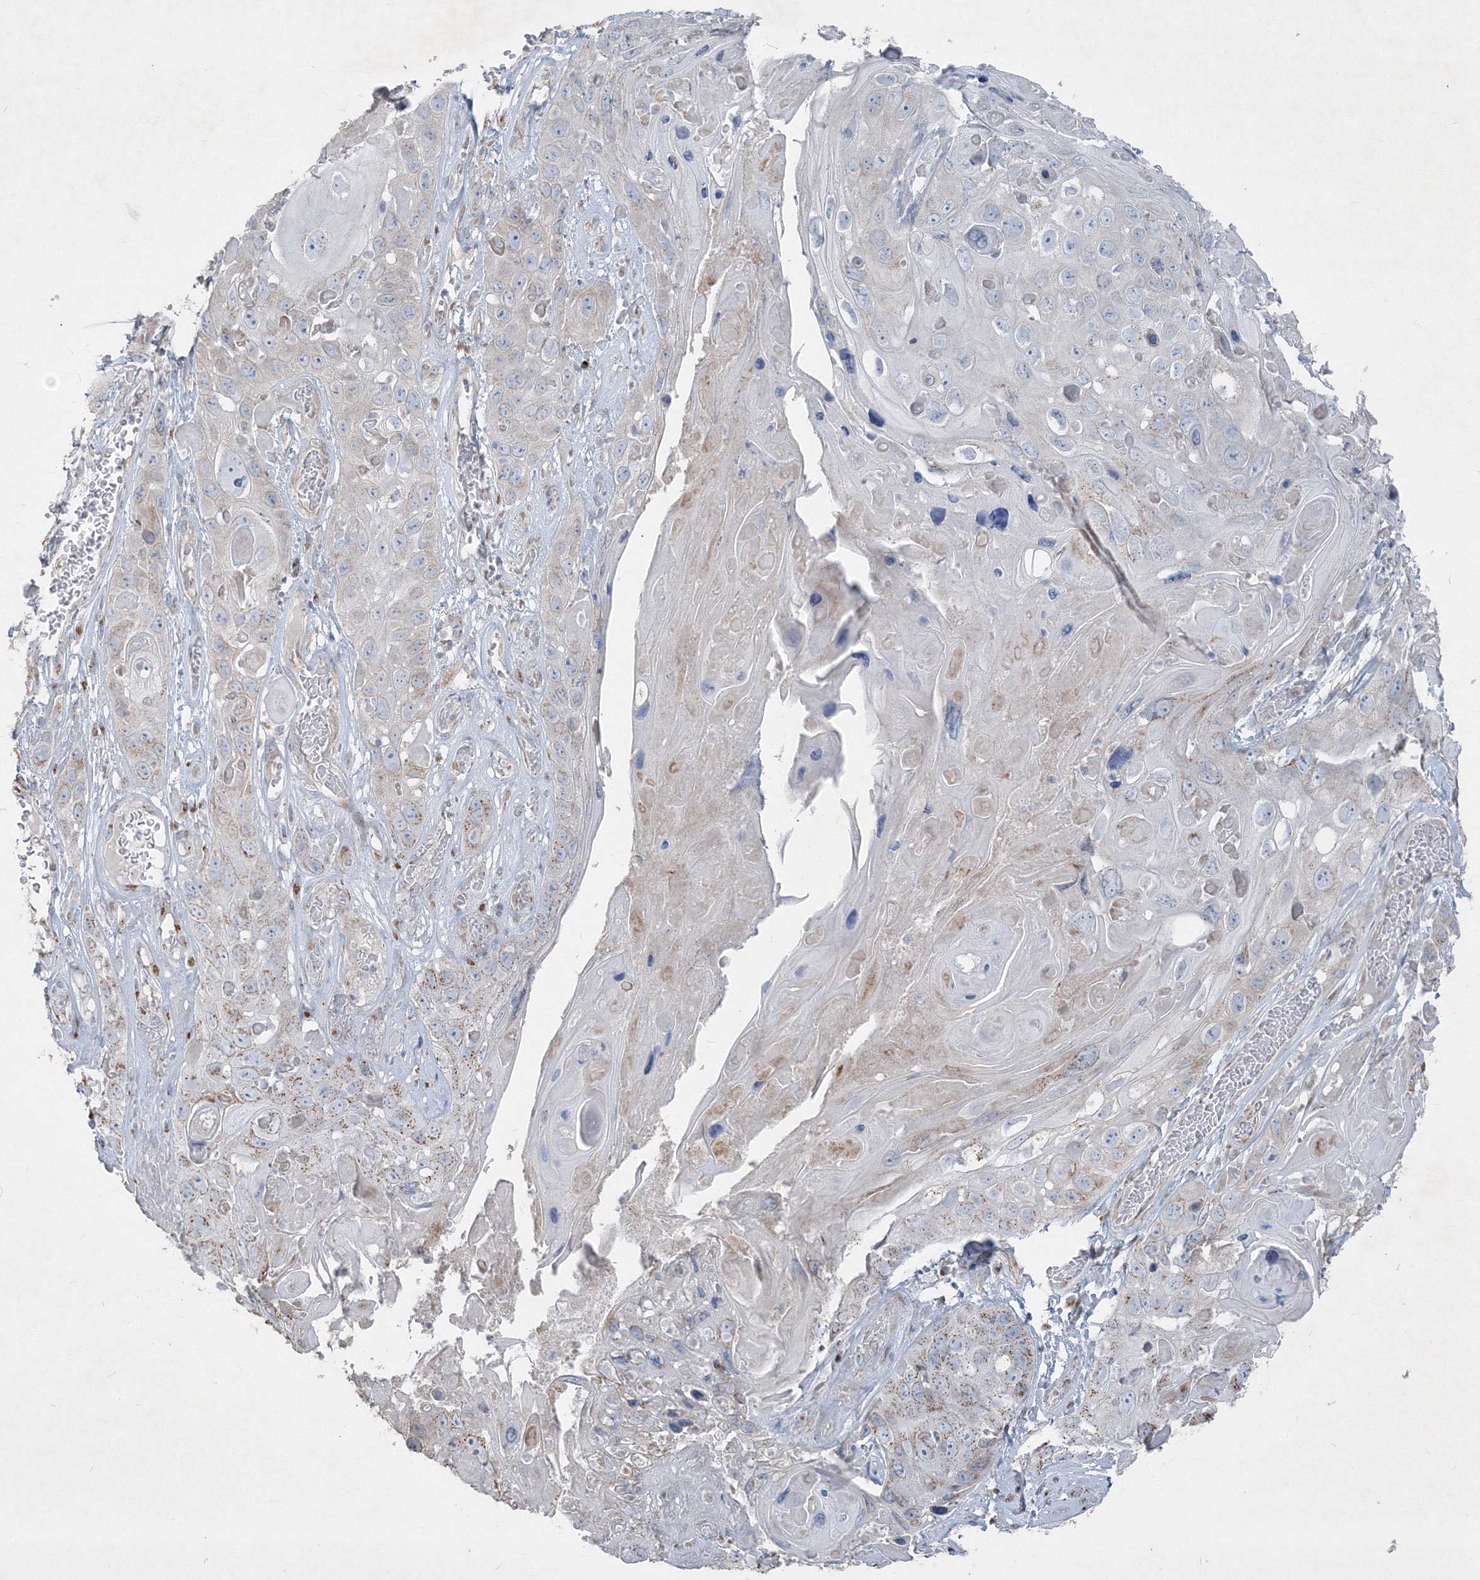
{"staining": {"intensity": "moderate", "quantity": "25%-75%", "location": "cytoplasmic/membranous"}, "tissue": "skin cancer", "cell_type": "Tumor cells", "image_type": "cancer", "snomed": [{"axis": "morphology", "description": "Squamous cell carcinoma, NOS"}, {"axis": "topography", "description": "Skin"}], "caption": "High-power microscopy captured an immunohistochemistry histopathology image of skin cancer (squamous cell carcinoma), revealing moderate cytoplasmic/membranous staining in approximately 25%-75% of tumor cells. Nuclei are stained in blue.", "gene": "IFNAR1", "patient": {"sex": "male", "age": 55}}